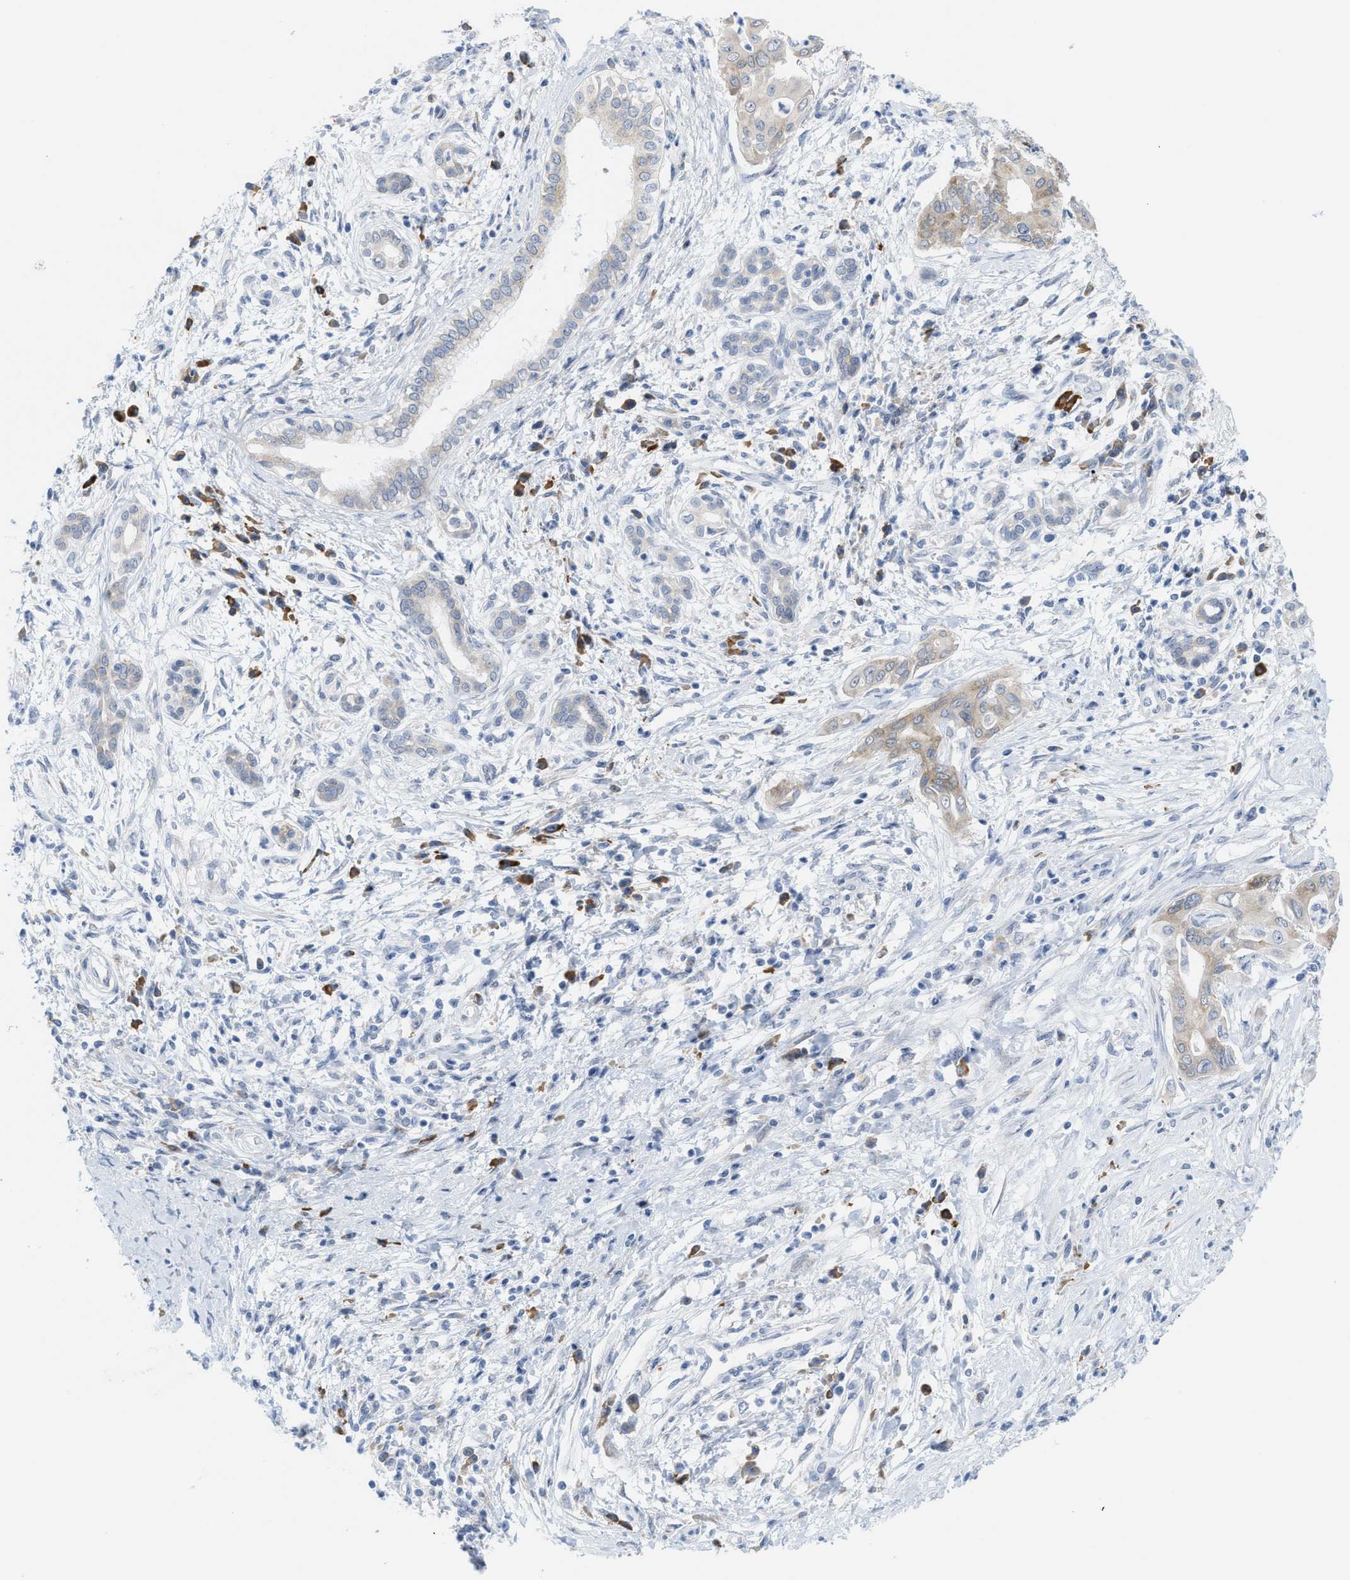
{"staining": {"intensity": "weak", "quantity": "25%-75%", "location": "cytoplasmic/membranous"}, "tissue": "pancreatic cancer", "cell_type": "Tumor cells", "image_type": "cancer", "snomed": [{"axis": "morphology", "description": "Adenocarcinoma, NOS"}, {"axis": "topography", "description": "Pancreas"}], "caption": "A low amount of weak cytoplasmic/membranous expression is seen in approximately 25%-75% of tumor cells in pancreatic cancer (adenocarcinoma) tissue.", "gene": "KIFC3", "patient": {"sex": "male", "age": 58}}